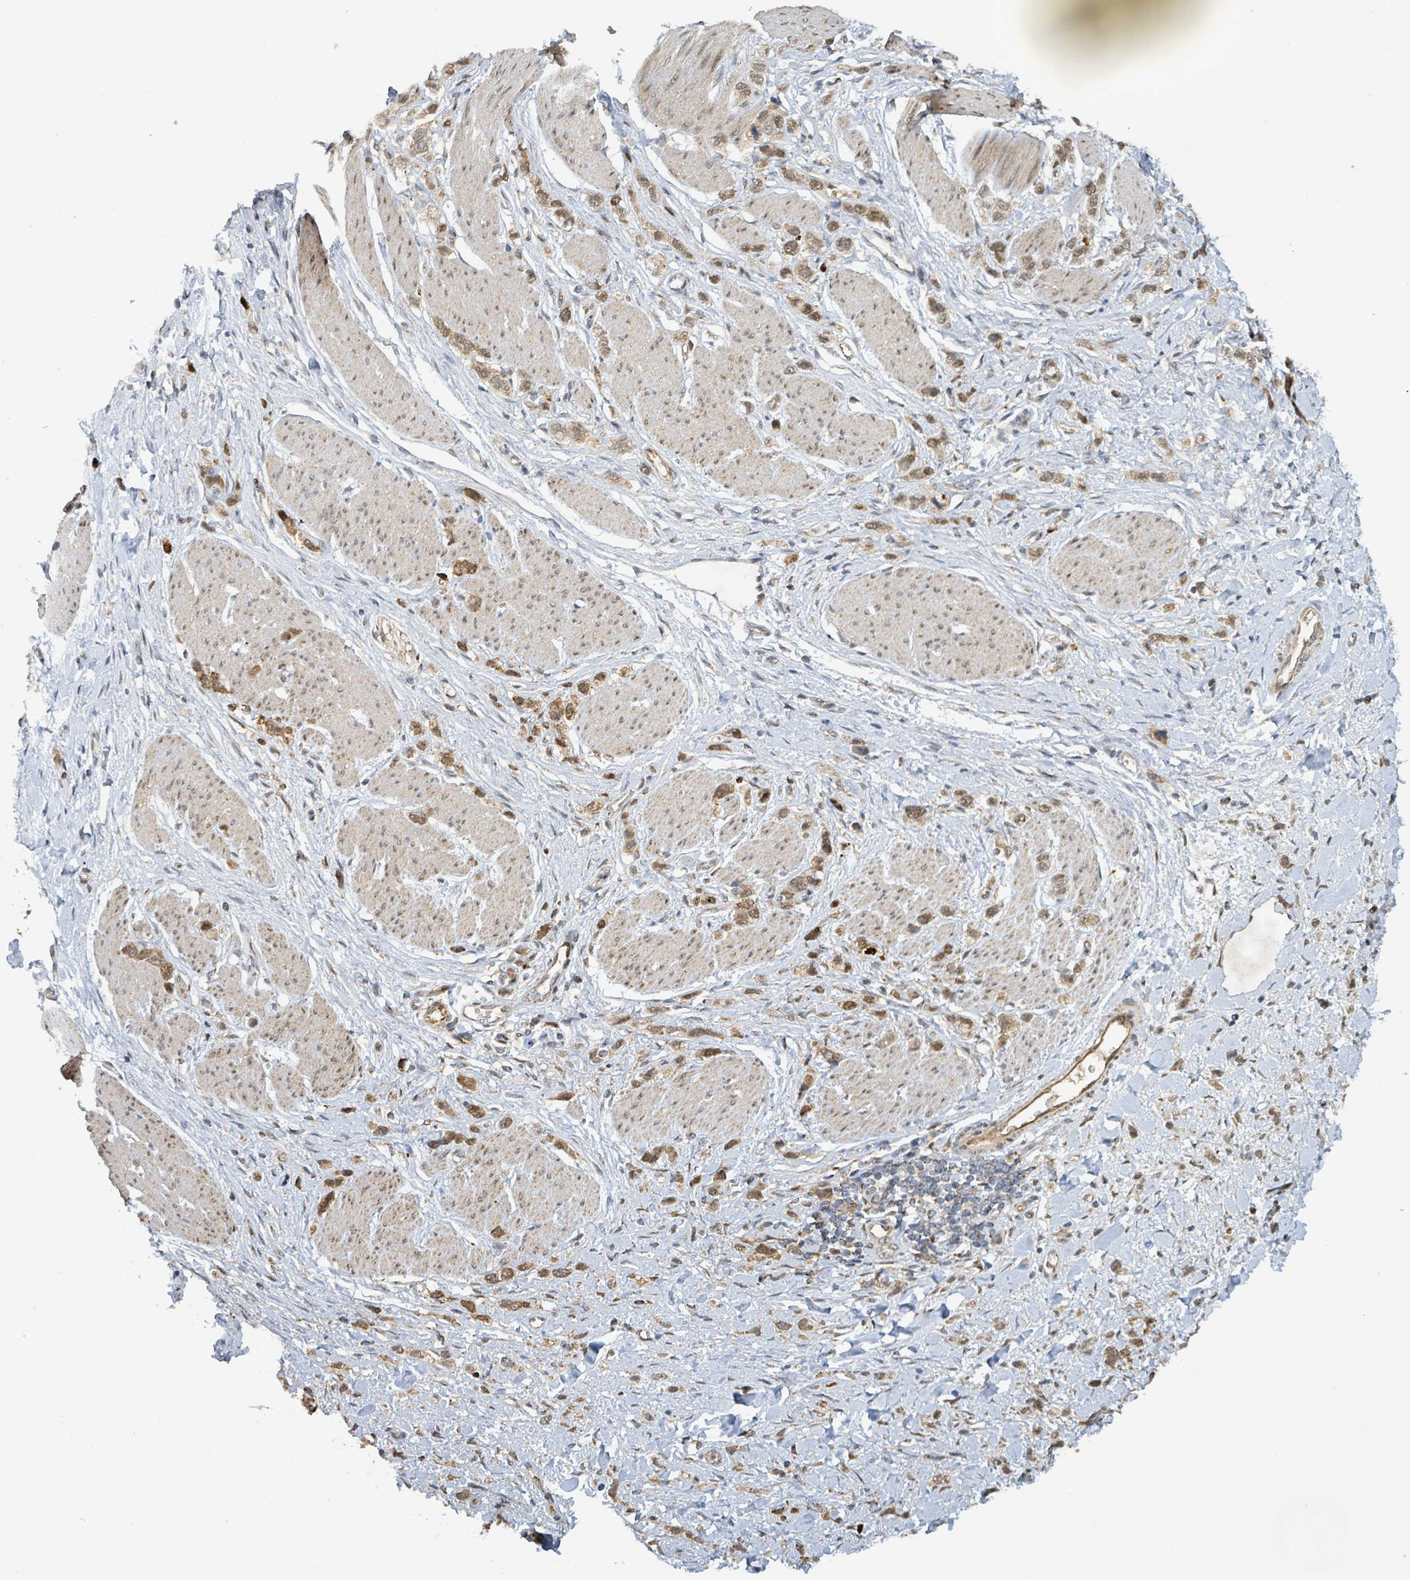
{"staining": {"intensity": "moderate", "quantity": ">75%", "location": "cytoplasmic/membranous,nuclear"}, "tissue": "stomach cancer", "cell_type": "Tumor cells", "image_type": "cancer", "snomed": [{"axis": "morphology", "description": "Adenocarcinoma, NOS"}, {"axis": "topography", "description": "Stomach"}], "caption": "Stomach cancer (adenocarcinoma) tissue reveals moderate cytoplasmic/membranous and nuclear staining in about >75% of tumor cells, visualized by immunohistochemistry.", "gene": "PSMB7", "patient": {"sex": "female", "age": 65}}